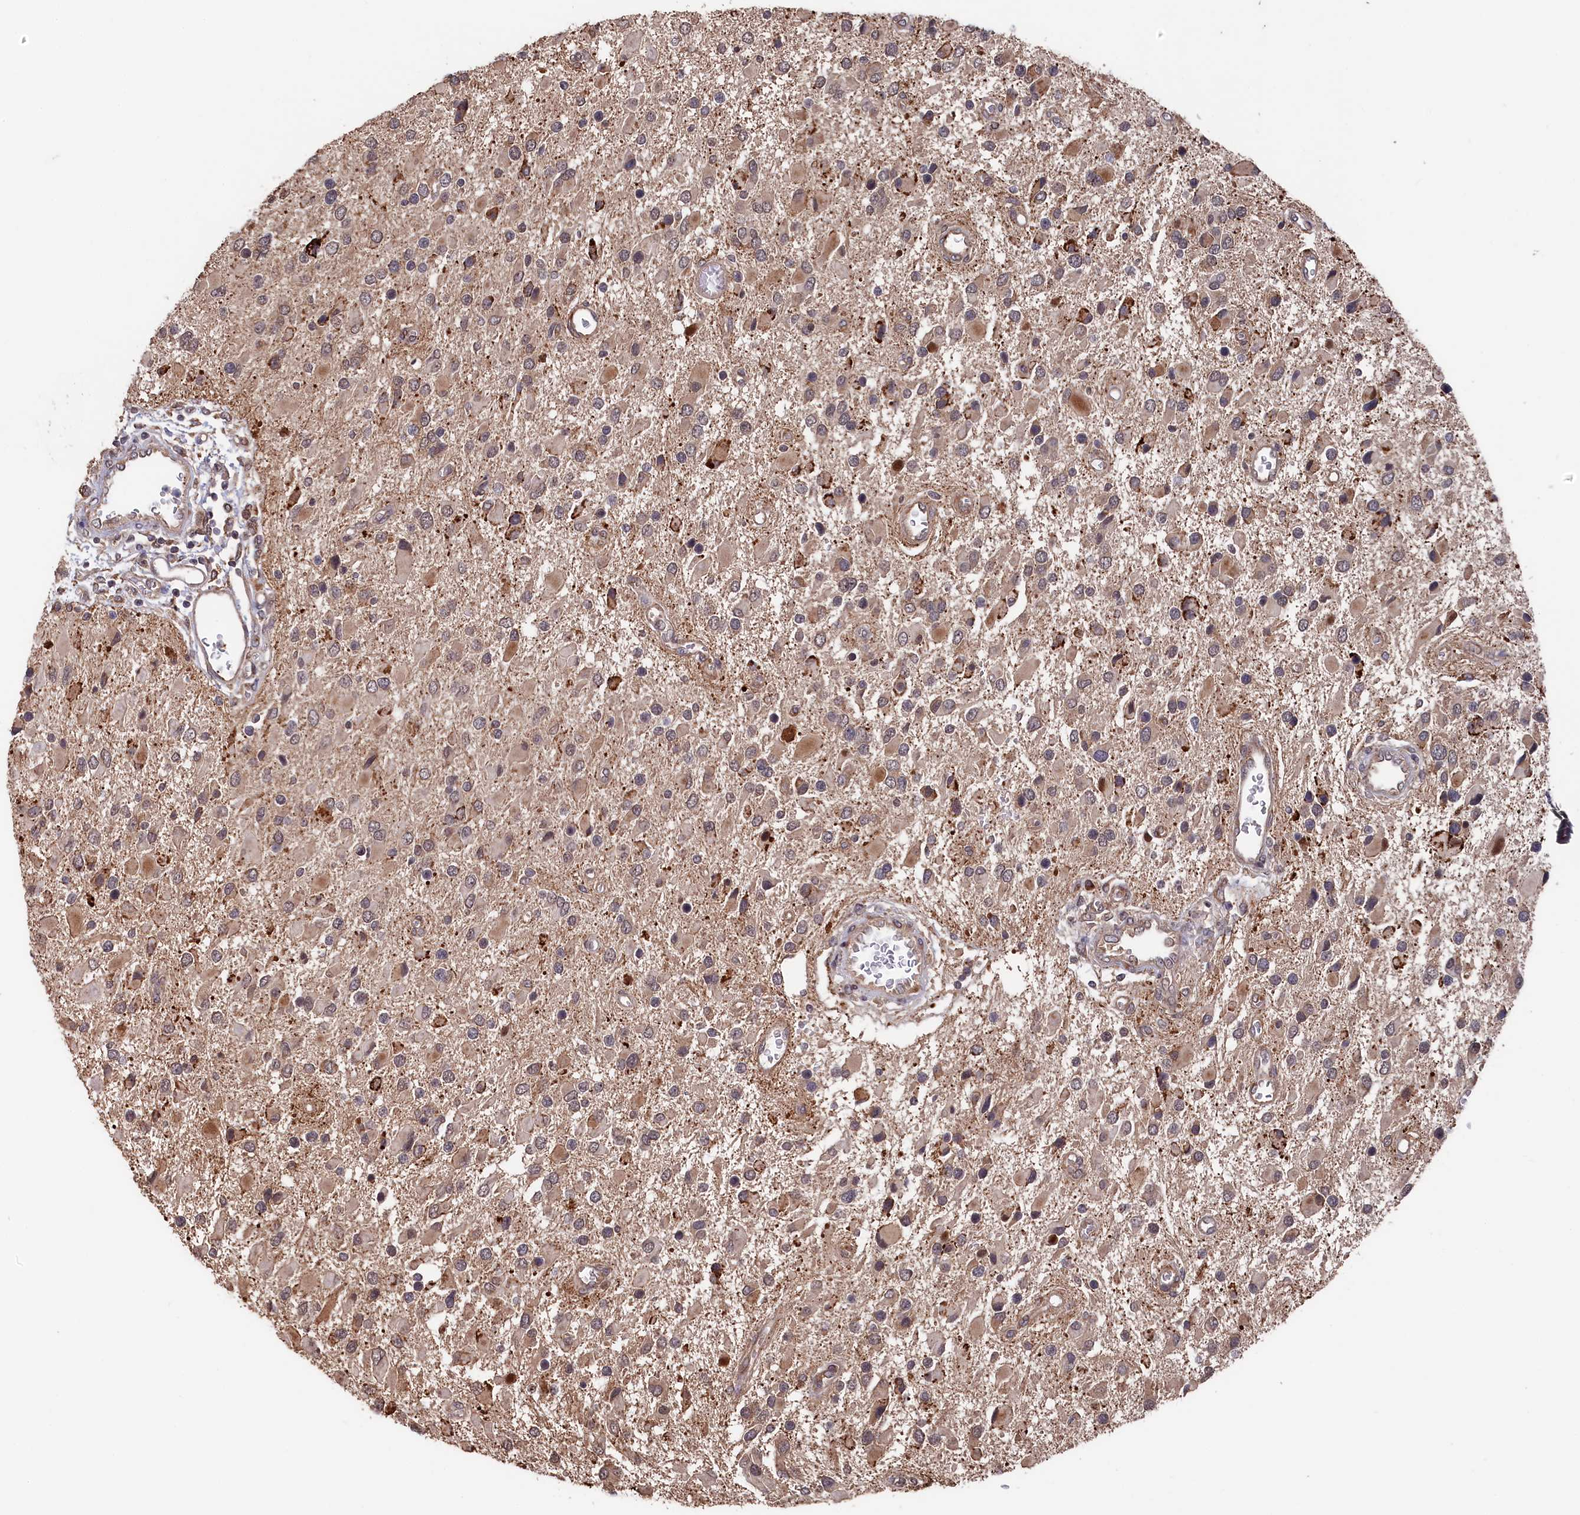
{"staining": {"intensity": "weak", "quantity": ">75%", "location": "cytoplasmic/membranous"}, "tissue": "glioma", "cell_type": "Tumor cells", "image_type": "cancer", "snomed": [{"axis": "morphology", "description": "Glioma, malignant, High grade"}, {"axis": "topography", "description": "Brain"}], "caption": "Protein analysis of glioma tissue reveals weak cytoplasmic/membranous staining in approximately >75% of tumor cells. (Brightfield microscopy of DAB IHC at high magnification).", "gene": "SLC12A4", "patient": {"sex": "male", "age": 53}}